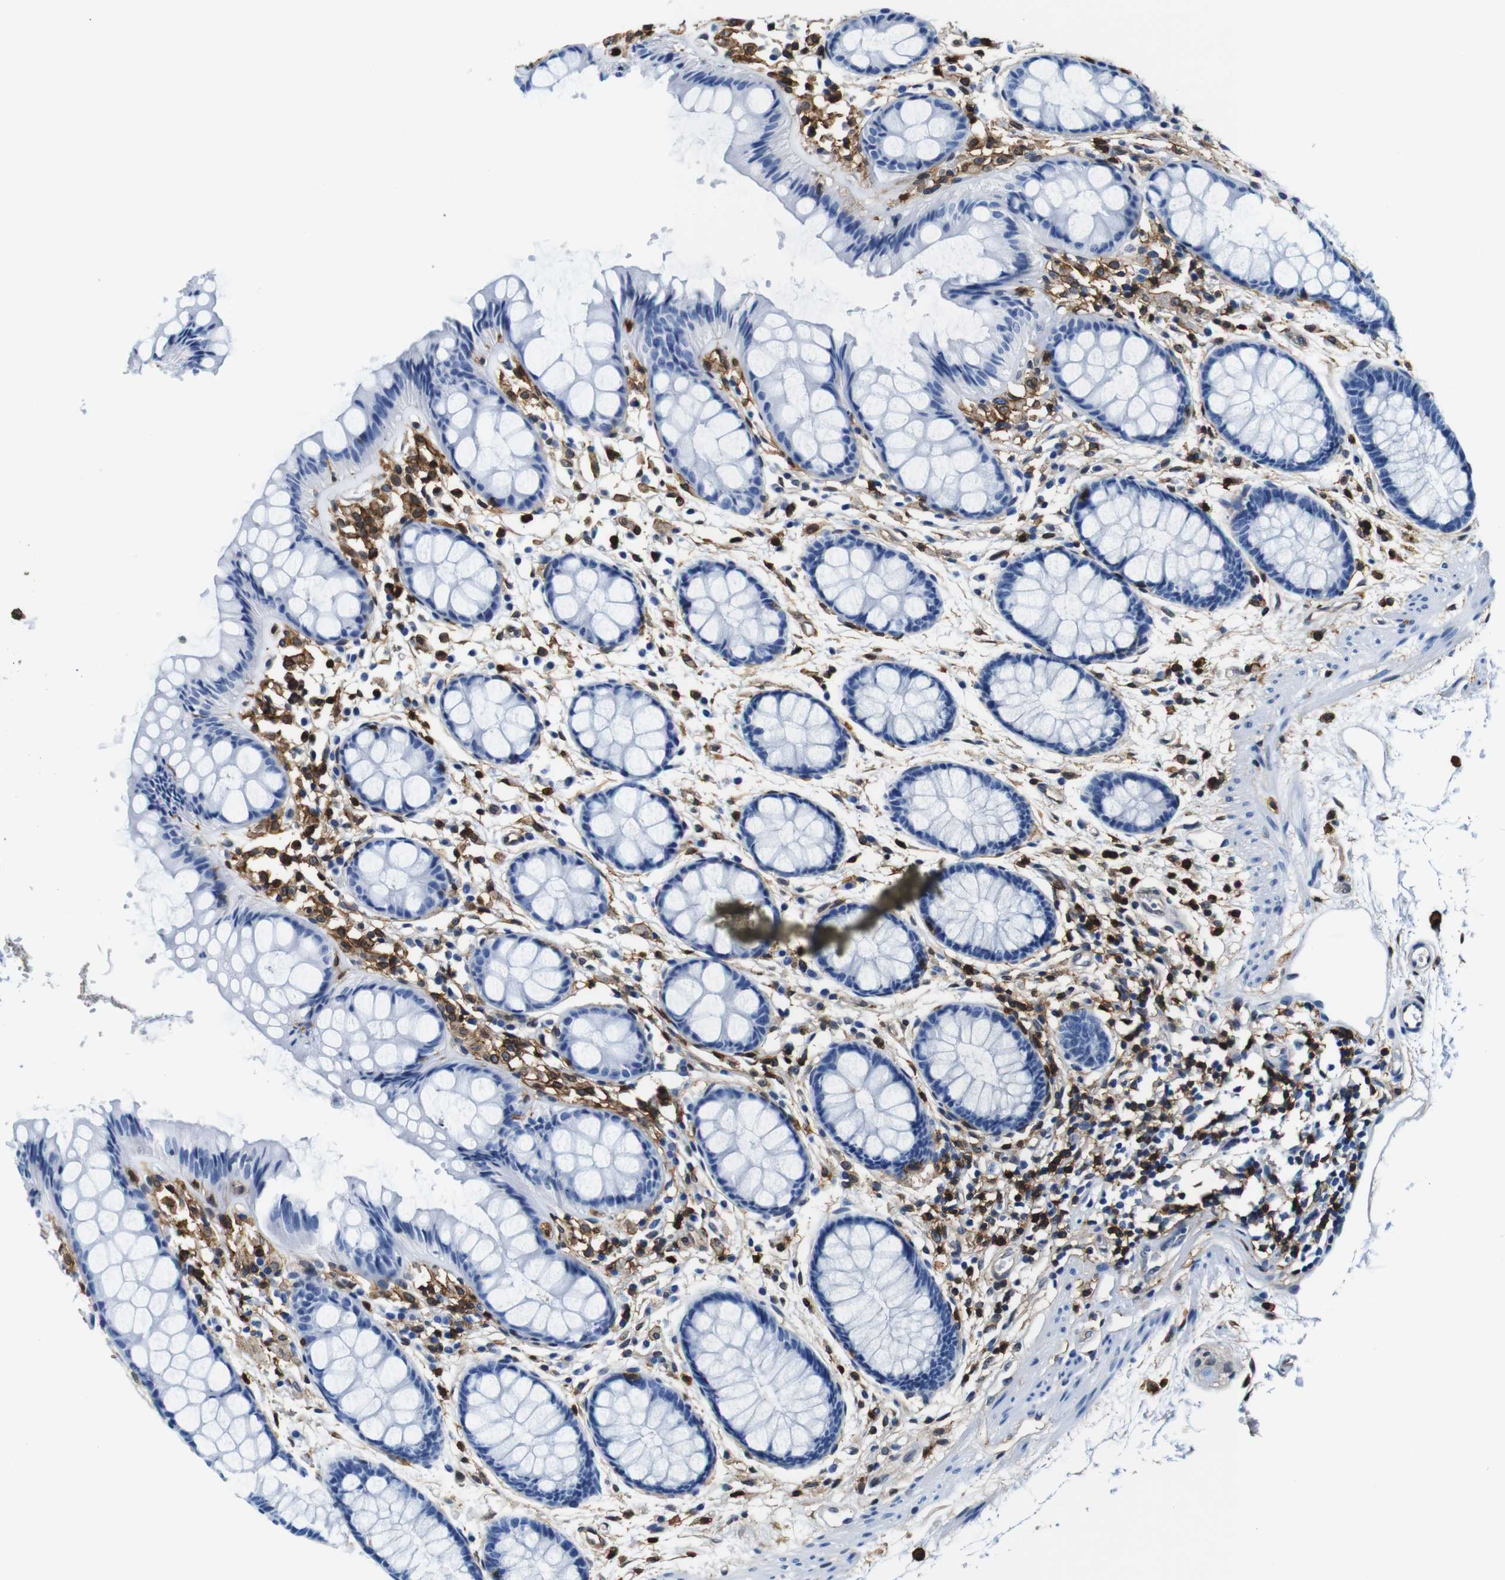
{"staining": {"intensity": "negative", "quantity": "none", "location": "none"}, "tissue": "rectum", "cell_type": "Glandular cells", "image_type": "normal", "snomed": [{"axis": "morphology", "description": "Normal tissue, NOS"}, {"axis": "topography", "description": "Rectum"}], "caption": "Immunohistochemical staining of unremarkable human rectum demonstrates no significant expression in glandular cells. (DAB (3,3'-diaminobenzidine) immunohistochemistry, high magnification).", "gene": "ANXA1", "patient": {"sex": "female", "age": 66}}